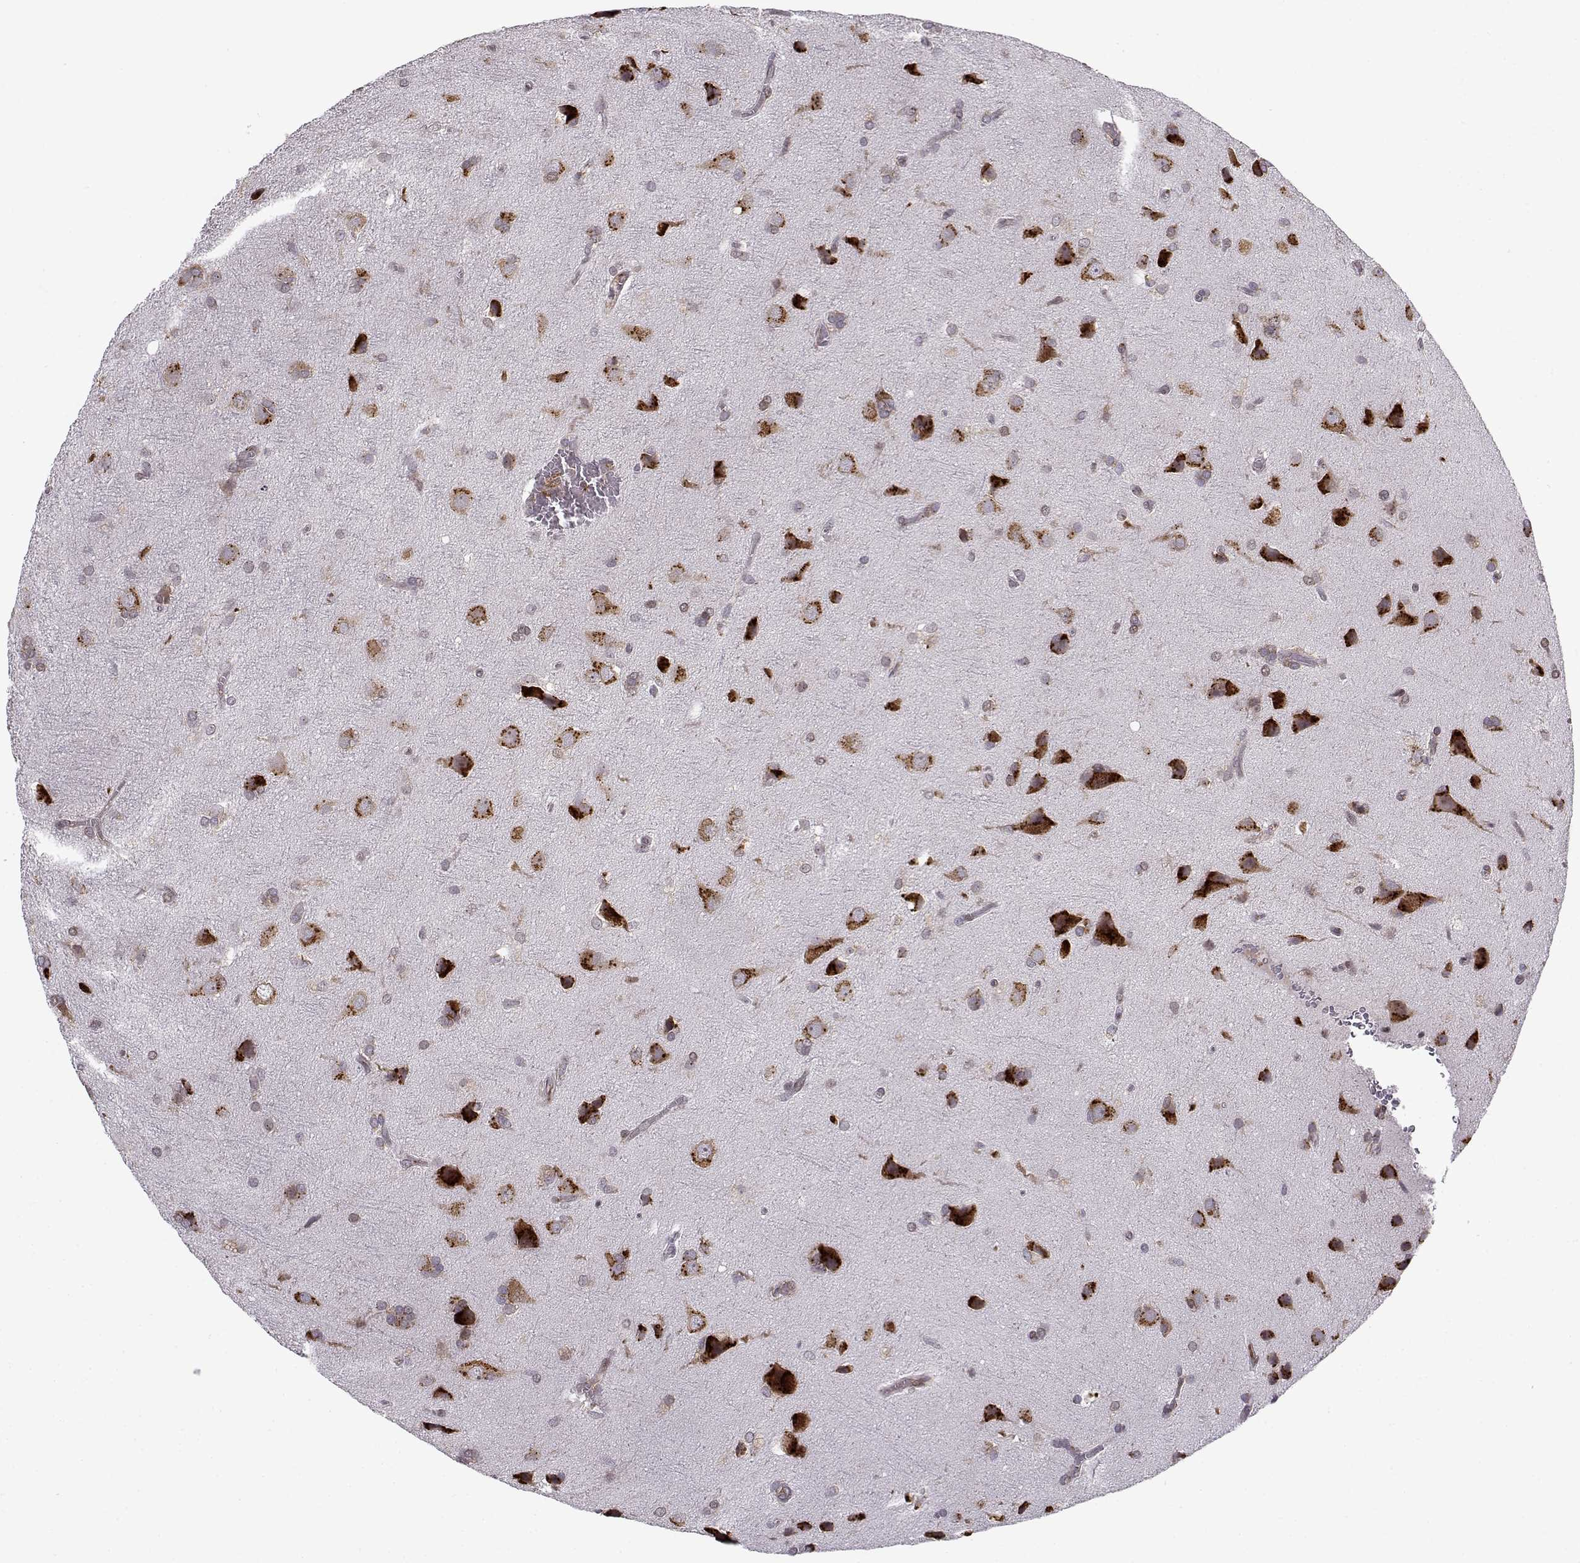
{"staining": {"intensity": "negative", "quantity": "none", "location": "none"}, "tissue": "glioma", "cell_type": "Tumor cells", "image_type": "cancer", "snomed": [{"axis": "morphology", "description": "Glioma, malignant, Low grade"}, {"axis": "topography", "description": "Brain"}], "caption": "This is an immunohistochemistry (IHC) photomicrograph of glioma. There is no staining in tumor cells.", "gene": "RPL31", "patient": {"sex": "male", "age": 58}}